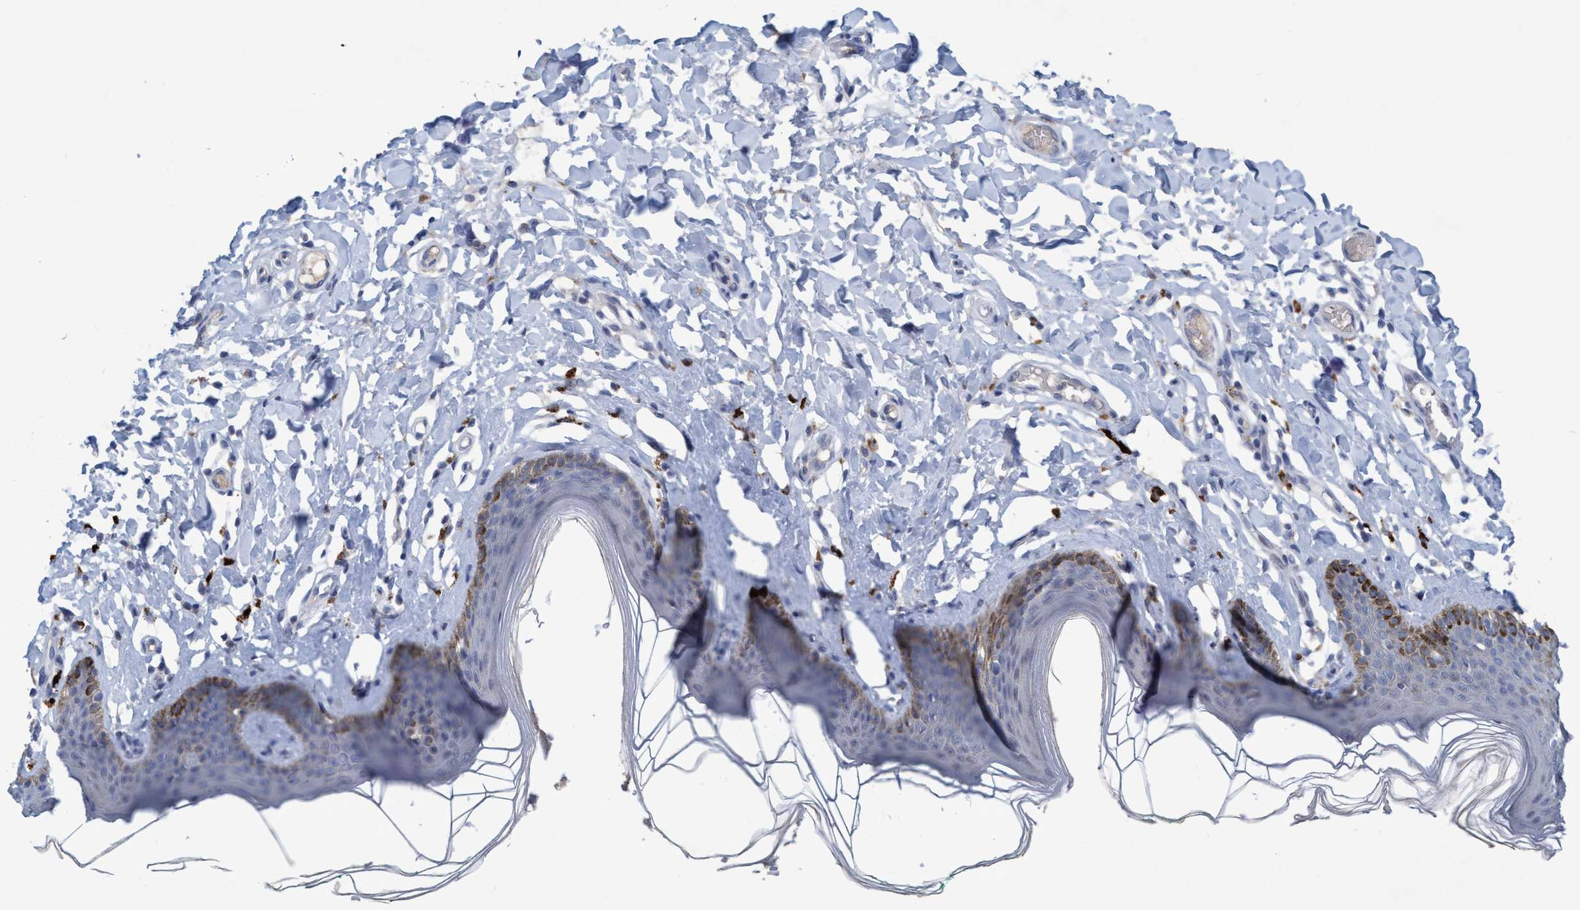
{"staining": {"intensity": "weak", "quantity": "<25%", "location": "cytoplasmic/membranous"}, "tissue": "skin", "cell_type": "Epidermal cells", "image_type": "normal", "snomed": [{"axis": "morphology", "description": "Normal tissue, NOS"}, {"axis": "topography", "description": "Vulva"}], "caption": "IHC histopathology image of benign skin: human skin stained with DAB (3,3'-diaminobenzidine) demonstrates no significant protein expression in epidermal cells.", "gene": "RNF208", "patient": {"sex": "female", "age": 66}}